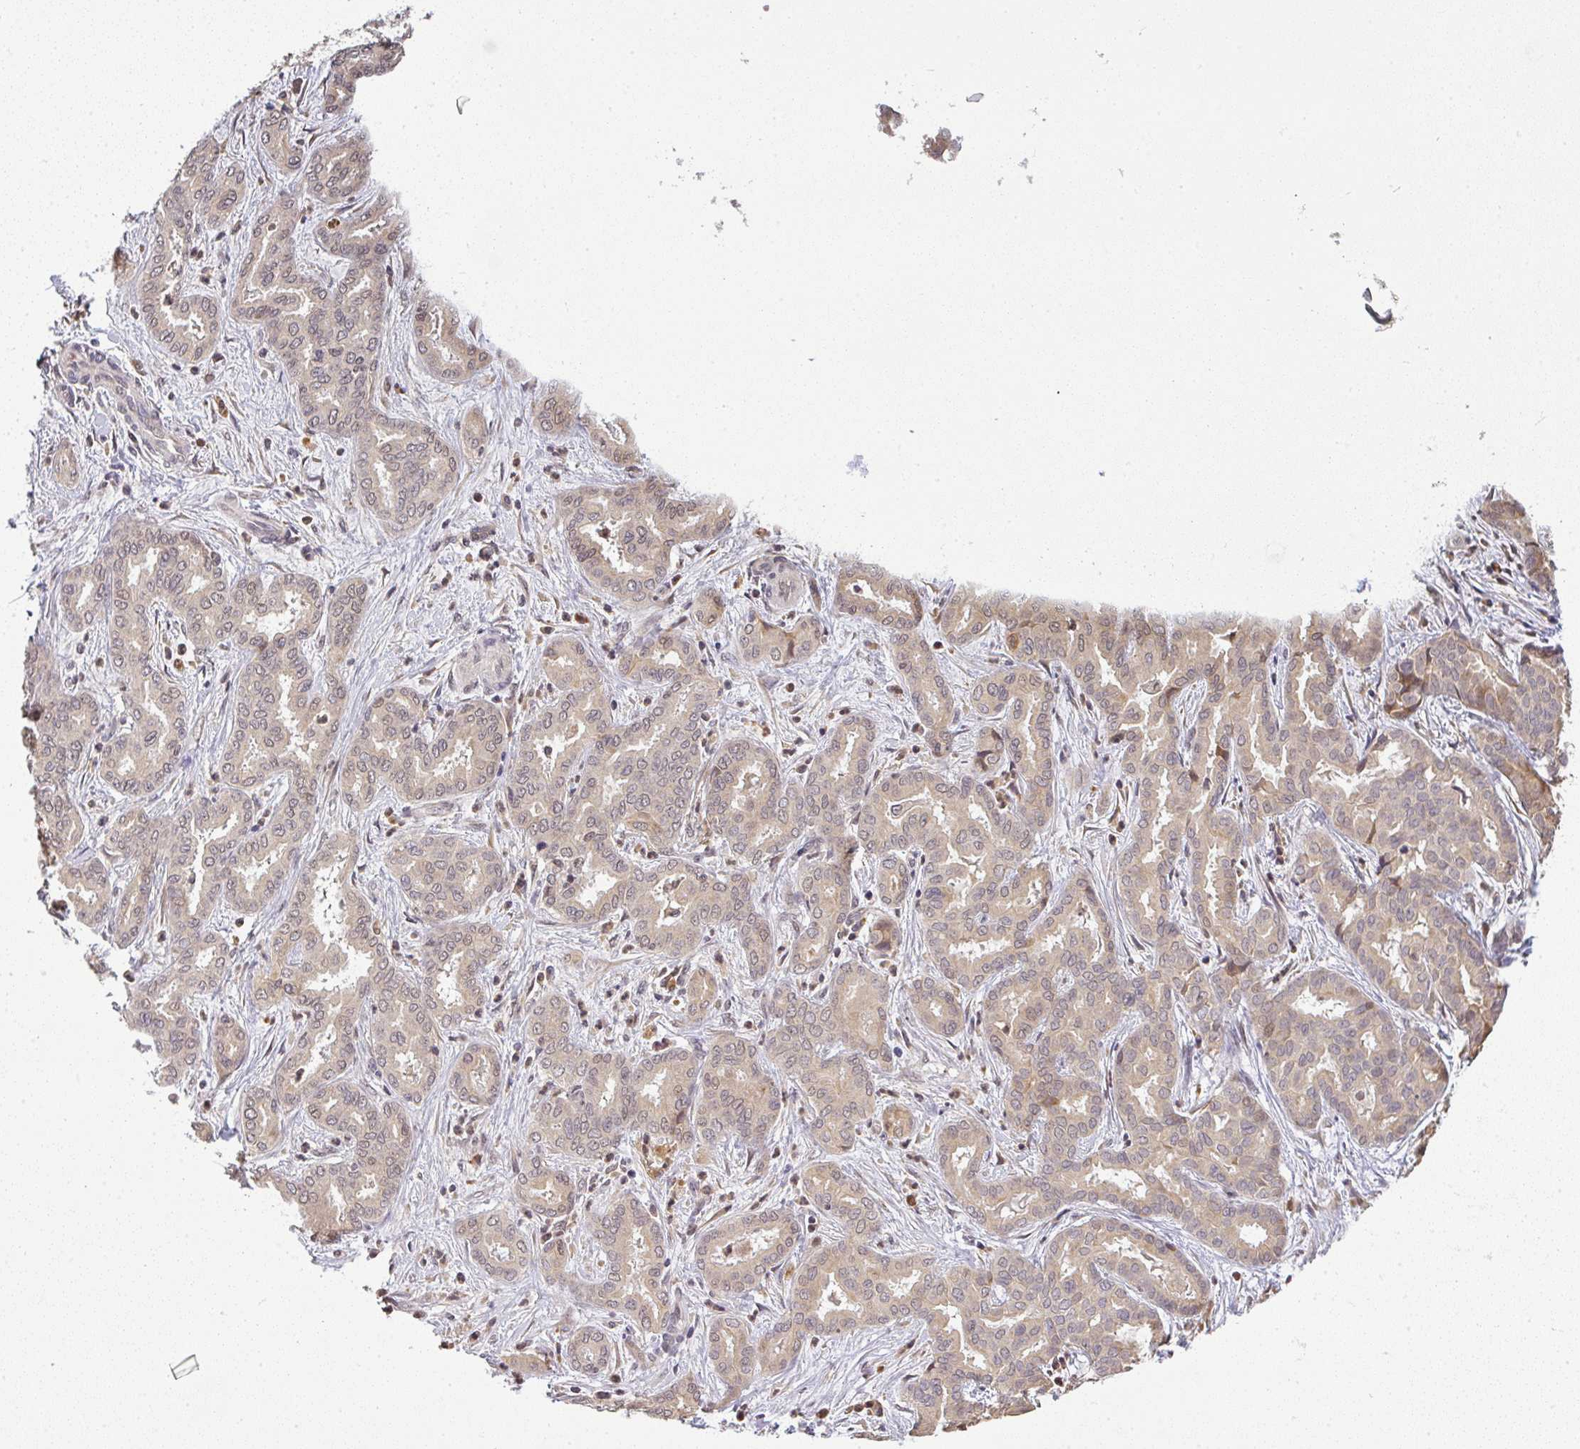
{"staining": {"intensity": "weak", "quantity": ">75%", "location": "cytoplasmic/membranous,nuclear"}, "tissue": "liver cancer", "cell_type": "Tumor cells", "image_type": "cancer", "snomed": [{"axis": "morphology", "description": "Cholangiocarcinoma"}, {"axis": "topography", "description": "Liver"}], "caption": "Human cholangiocarcinoma (liver) stained with a protein marker displays weak staining in tumor cells.", "gene": "FAM153A", "patient": {"sex": "female", "age": 64}}